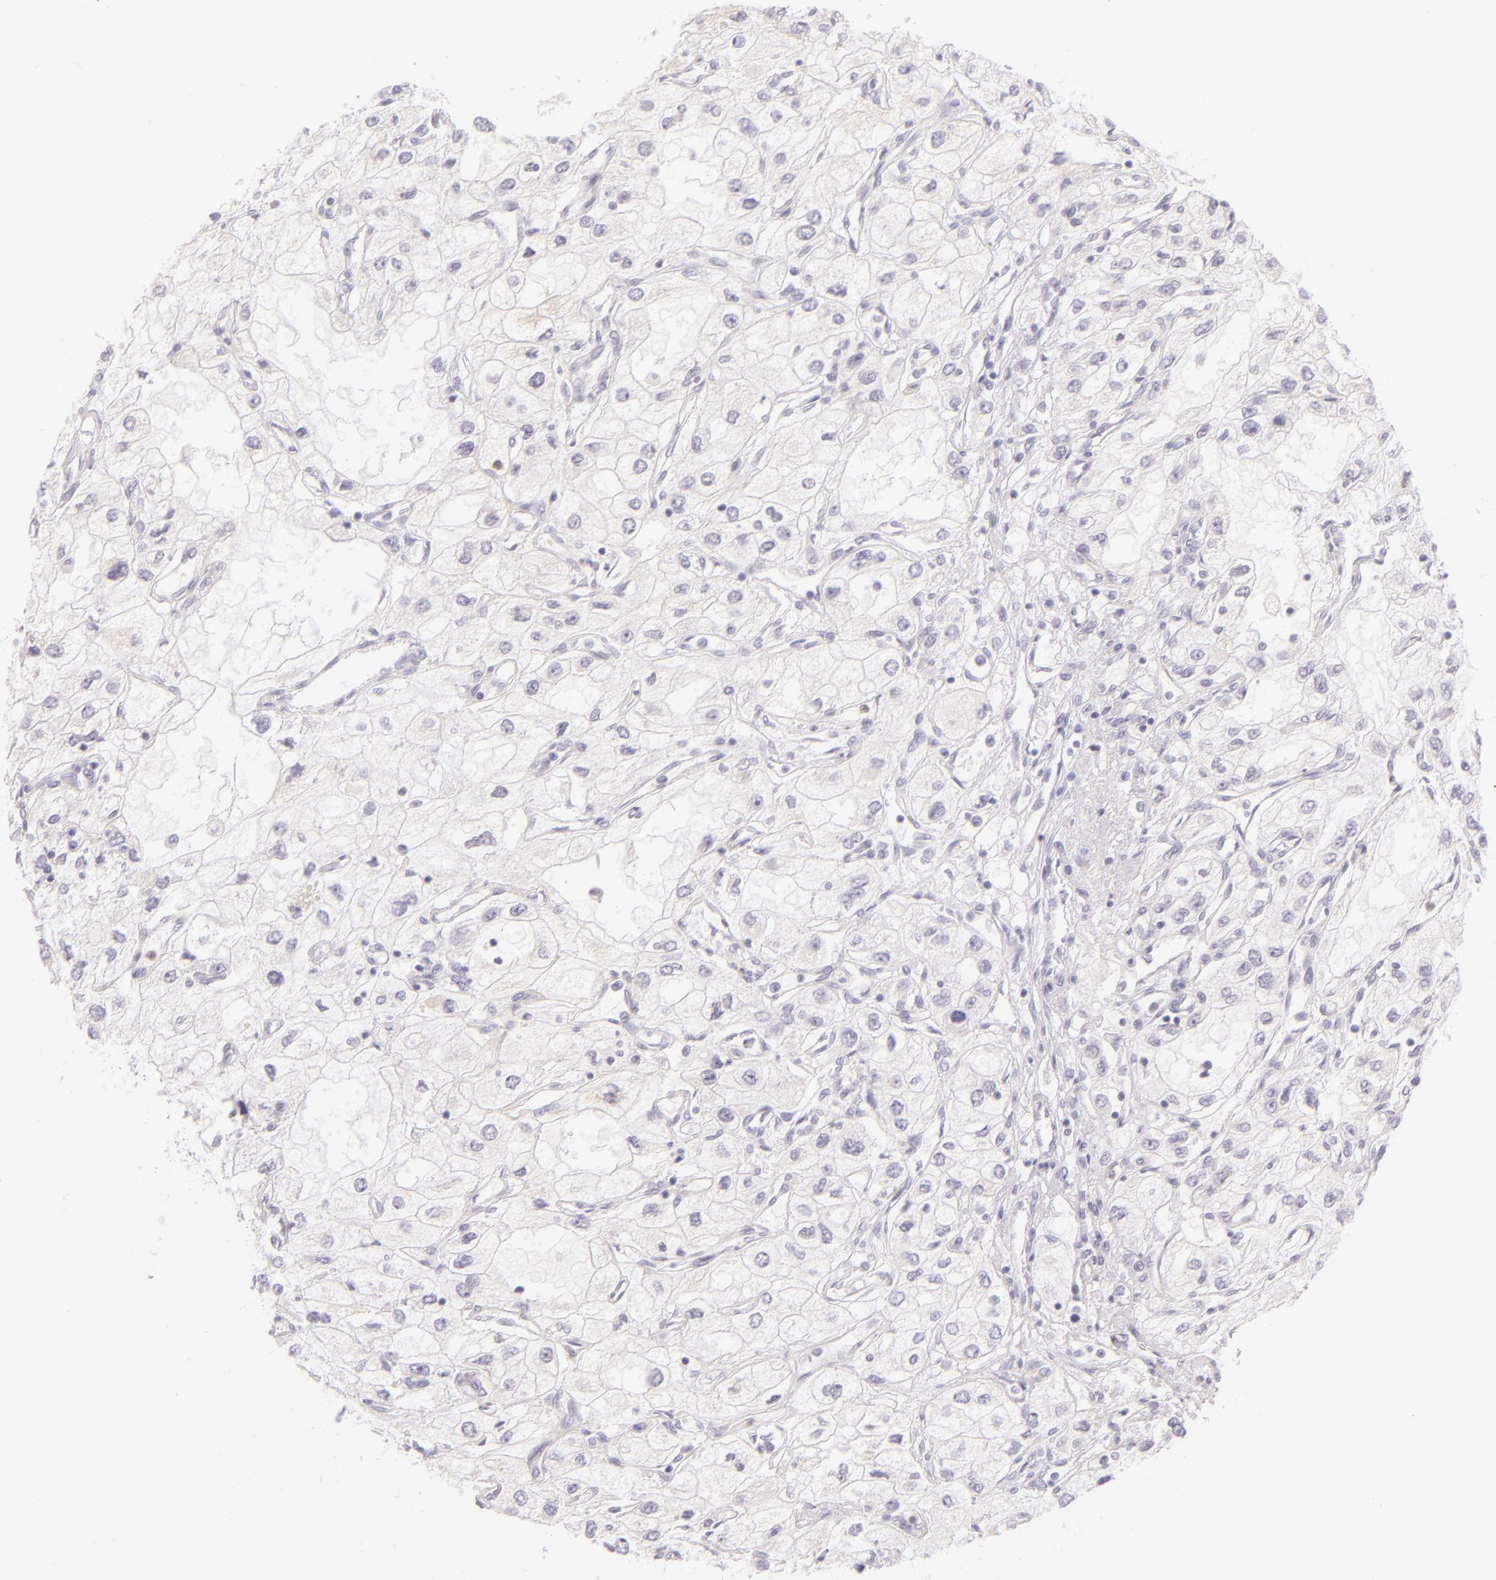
{"staining": {"intensity": "negative", "quantity": "none", "location": "none"}, "tissue": "renal cancer", "cell_type": "Tumor cells", "image_type": "cancer", "snomed": [{"axis": "morphology", "description": "Adenocarcinoma, NOS"}, {"axis": "topography", "description": "Kidney"}], "caption": "Immunohistochemistry histopathology image of neoplastic tissue: adenocarcinoma (renal) stained with DAB shows no significant protein positivity in tumor cells.", "gene": "CBS", "patient": {"sex": "male", "age": 57}}